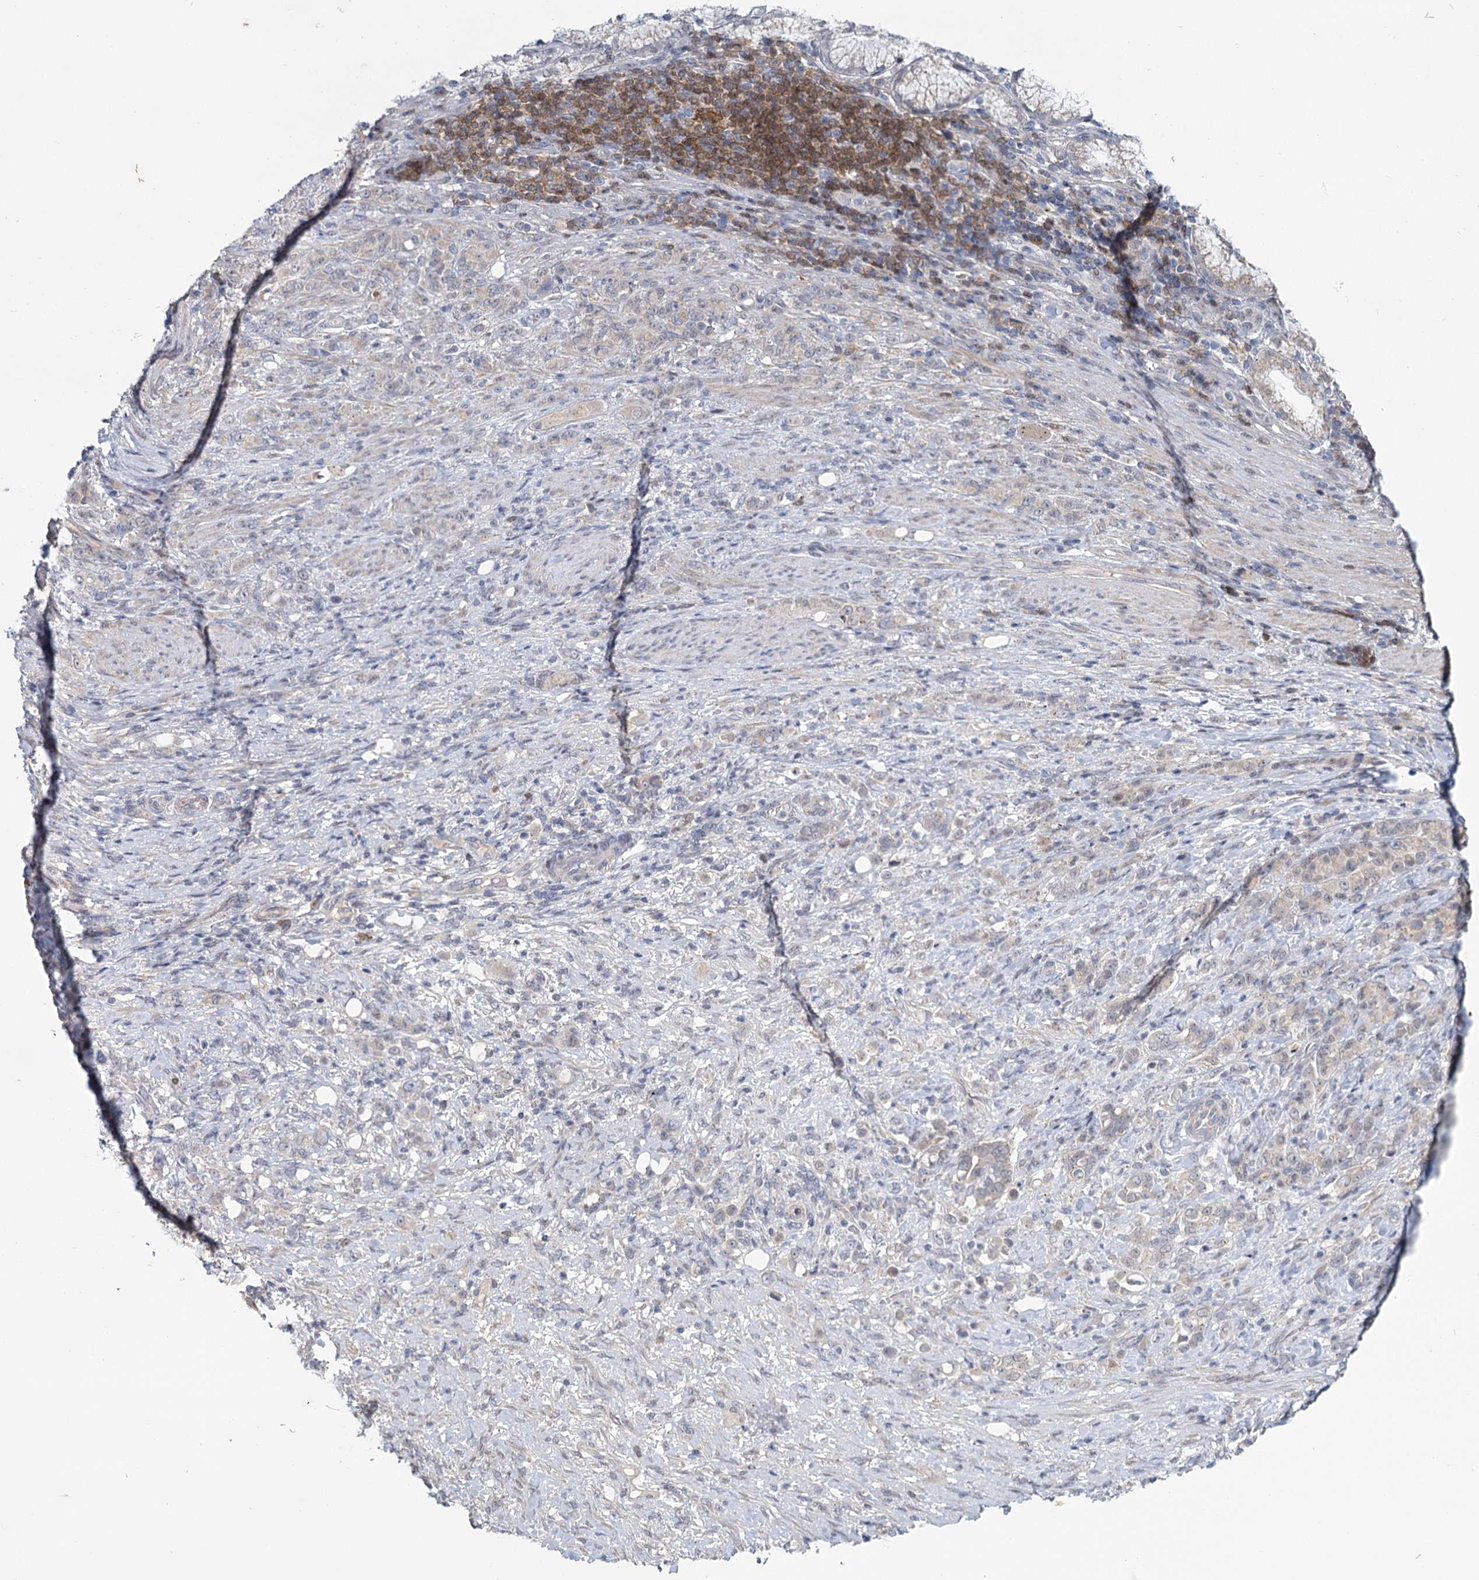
{"staining": {"intensity": "negative", "quantity": "none", "location": "none"}, "tissue": "stomach cancer", "cell_type": "Tumor cells", "image_type": "cancer", "snomed": [{"axis": "morphology", "description": "Adenocarcinoma, NOS"}, {"axis": "topography", "description": "Stomach"}], "caption": "A photomicrograph of human stomach adenocarcinoma is negative for staining in tumor cells. Brightfield microscopy of immunohistochemistry stained with DAB (3,3'-diaminobenzidine) (brown) and hematoxylin (blue), captured at high magnification.", "gene": "STAP1", "patient": {"sex": "female", "age": 79}}